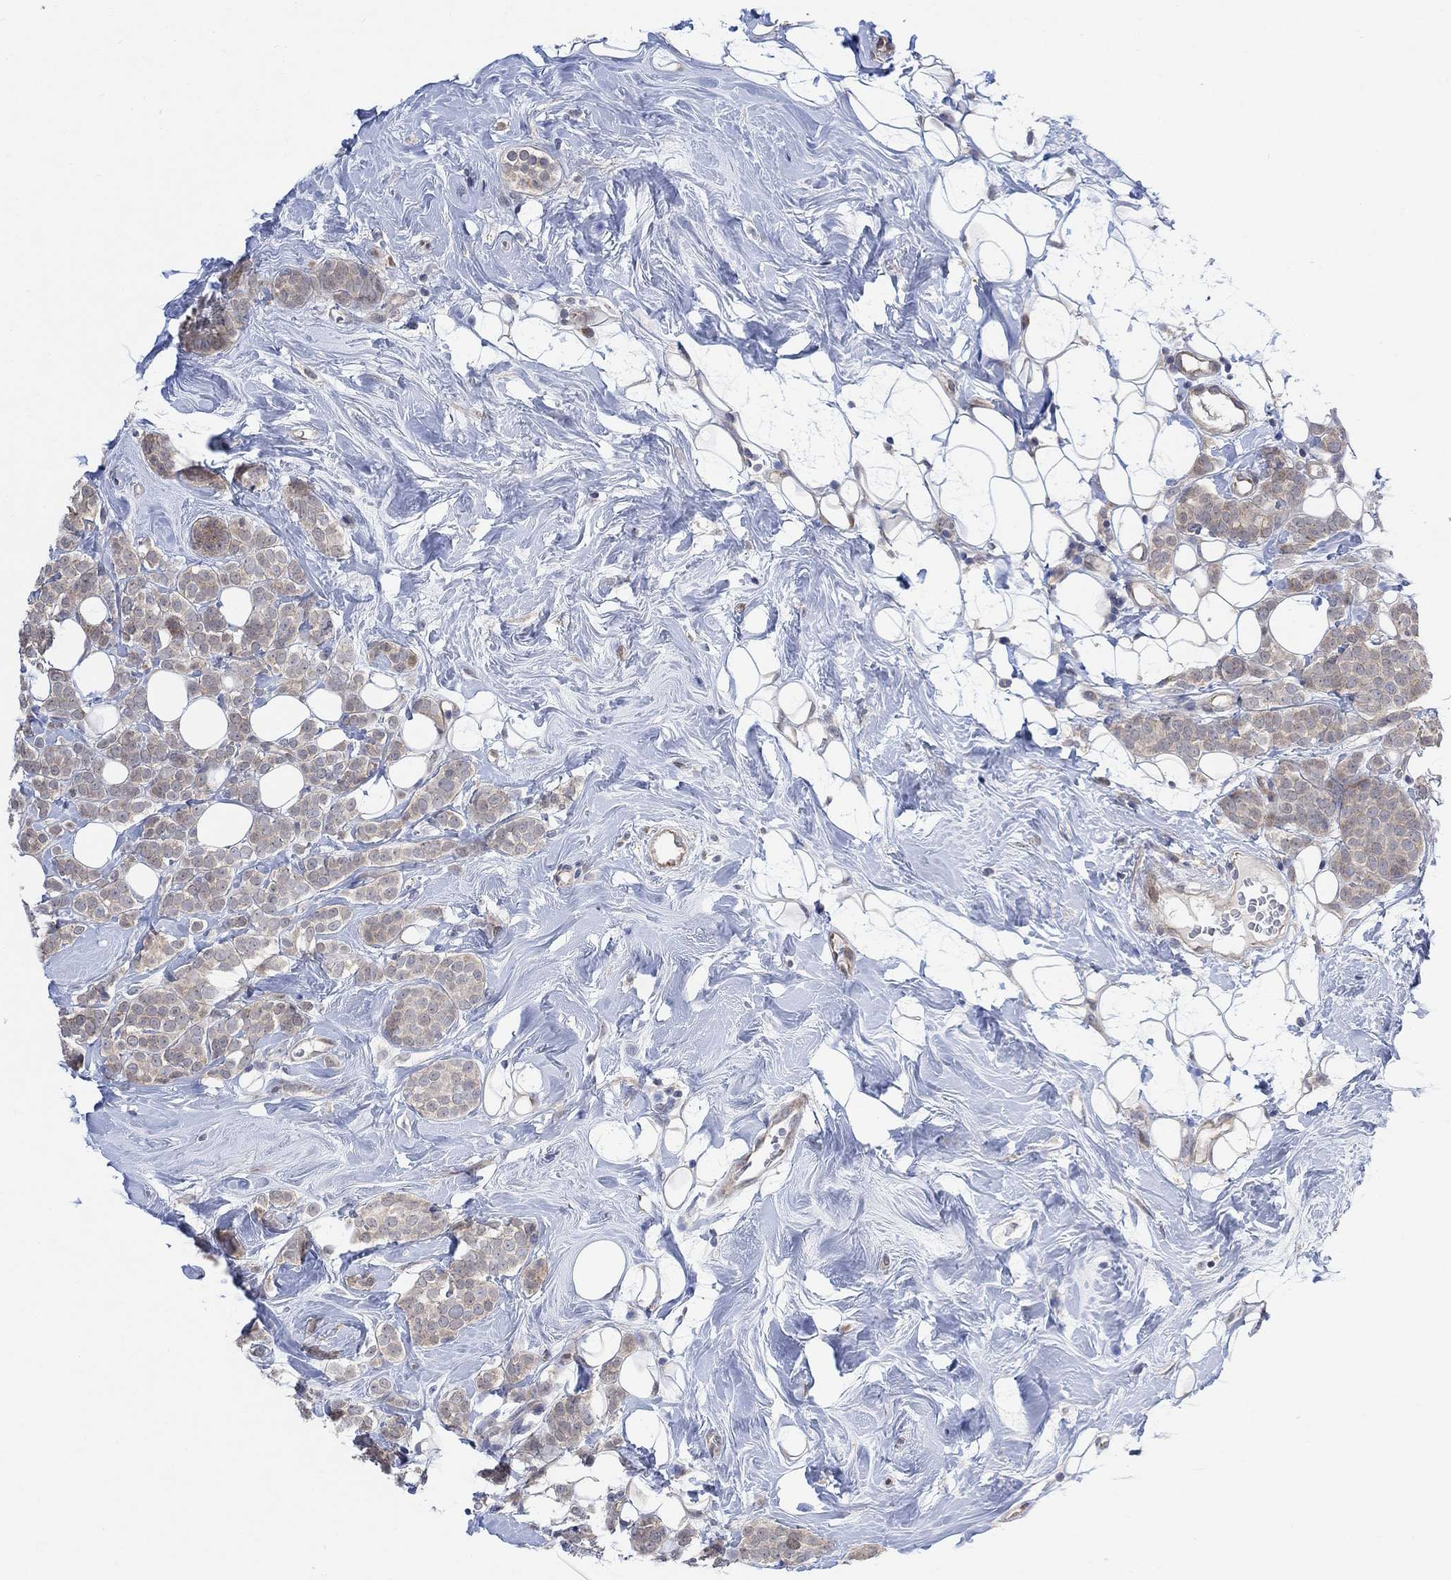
{"staining": {"intensity": "weak", "quantity": ">75%", "location": "cytoplasmic/membranous"}, "tissue": "breast cancer", "cell_type": "Tumor cells", "image_type": "cancer", "snomed": [{"axis": "morphology", "description": "Lobular carcinoma"}, {"axis": "topography", "description": "Breast"}], "caption": "High-power microscopy captured an immunohistochemistry photomicrograph of breast cancer (lobular carcinoma), revealing weak cytoplasmic/membranous positivity in about >75% of tumor cells. (brown staining indicates protein expression, while blue staining denotes nuclei).", "gene": "CNTF", "patient": {"sex": "female", "age": 49}}